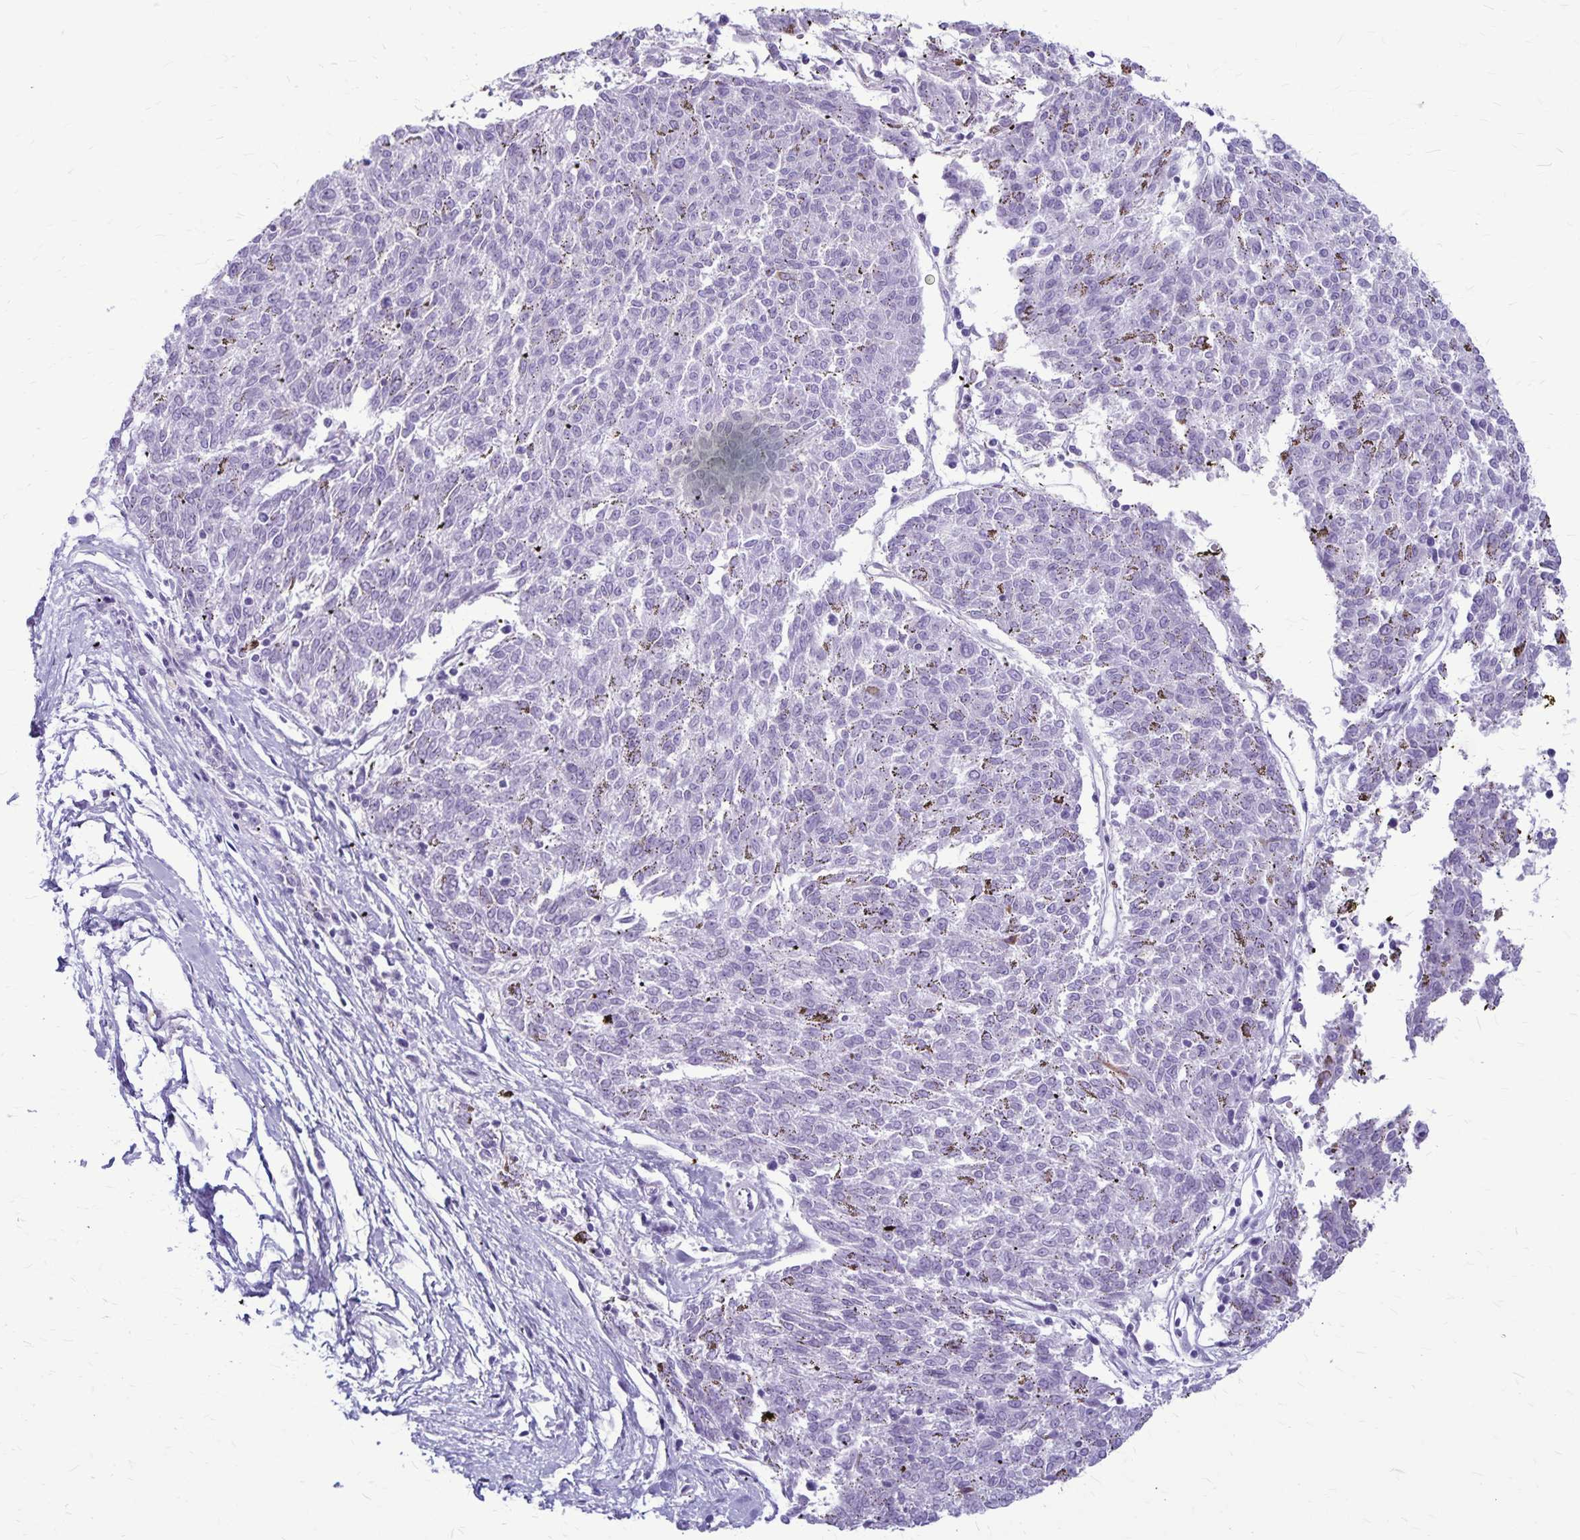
{"staining": {"intensity": "negative", "quantity": "none", "location": "none"}, "tissue": "melanoma", "cell_type": "Tumor cells", "image_type": "cancer", "snomed": [{"axis": "morphology", "description": "Malignant melanoma, NOS"}, {"axis": "topography", "description": "Skin"}], "caption": "This is an immunohistochemistry image of melanoma. There is no expression in tumor cells.", "gene": "RTN1", "patient": {"sex": "female", "age": 72}}